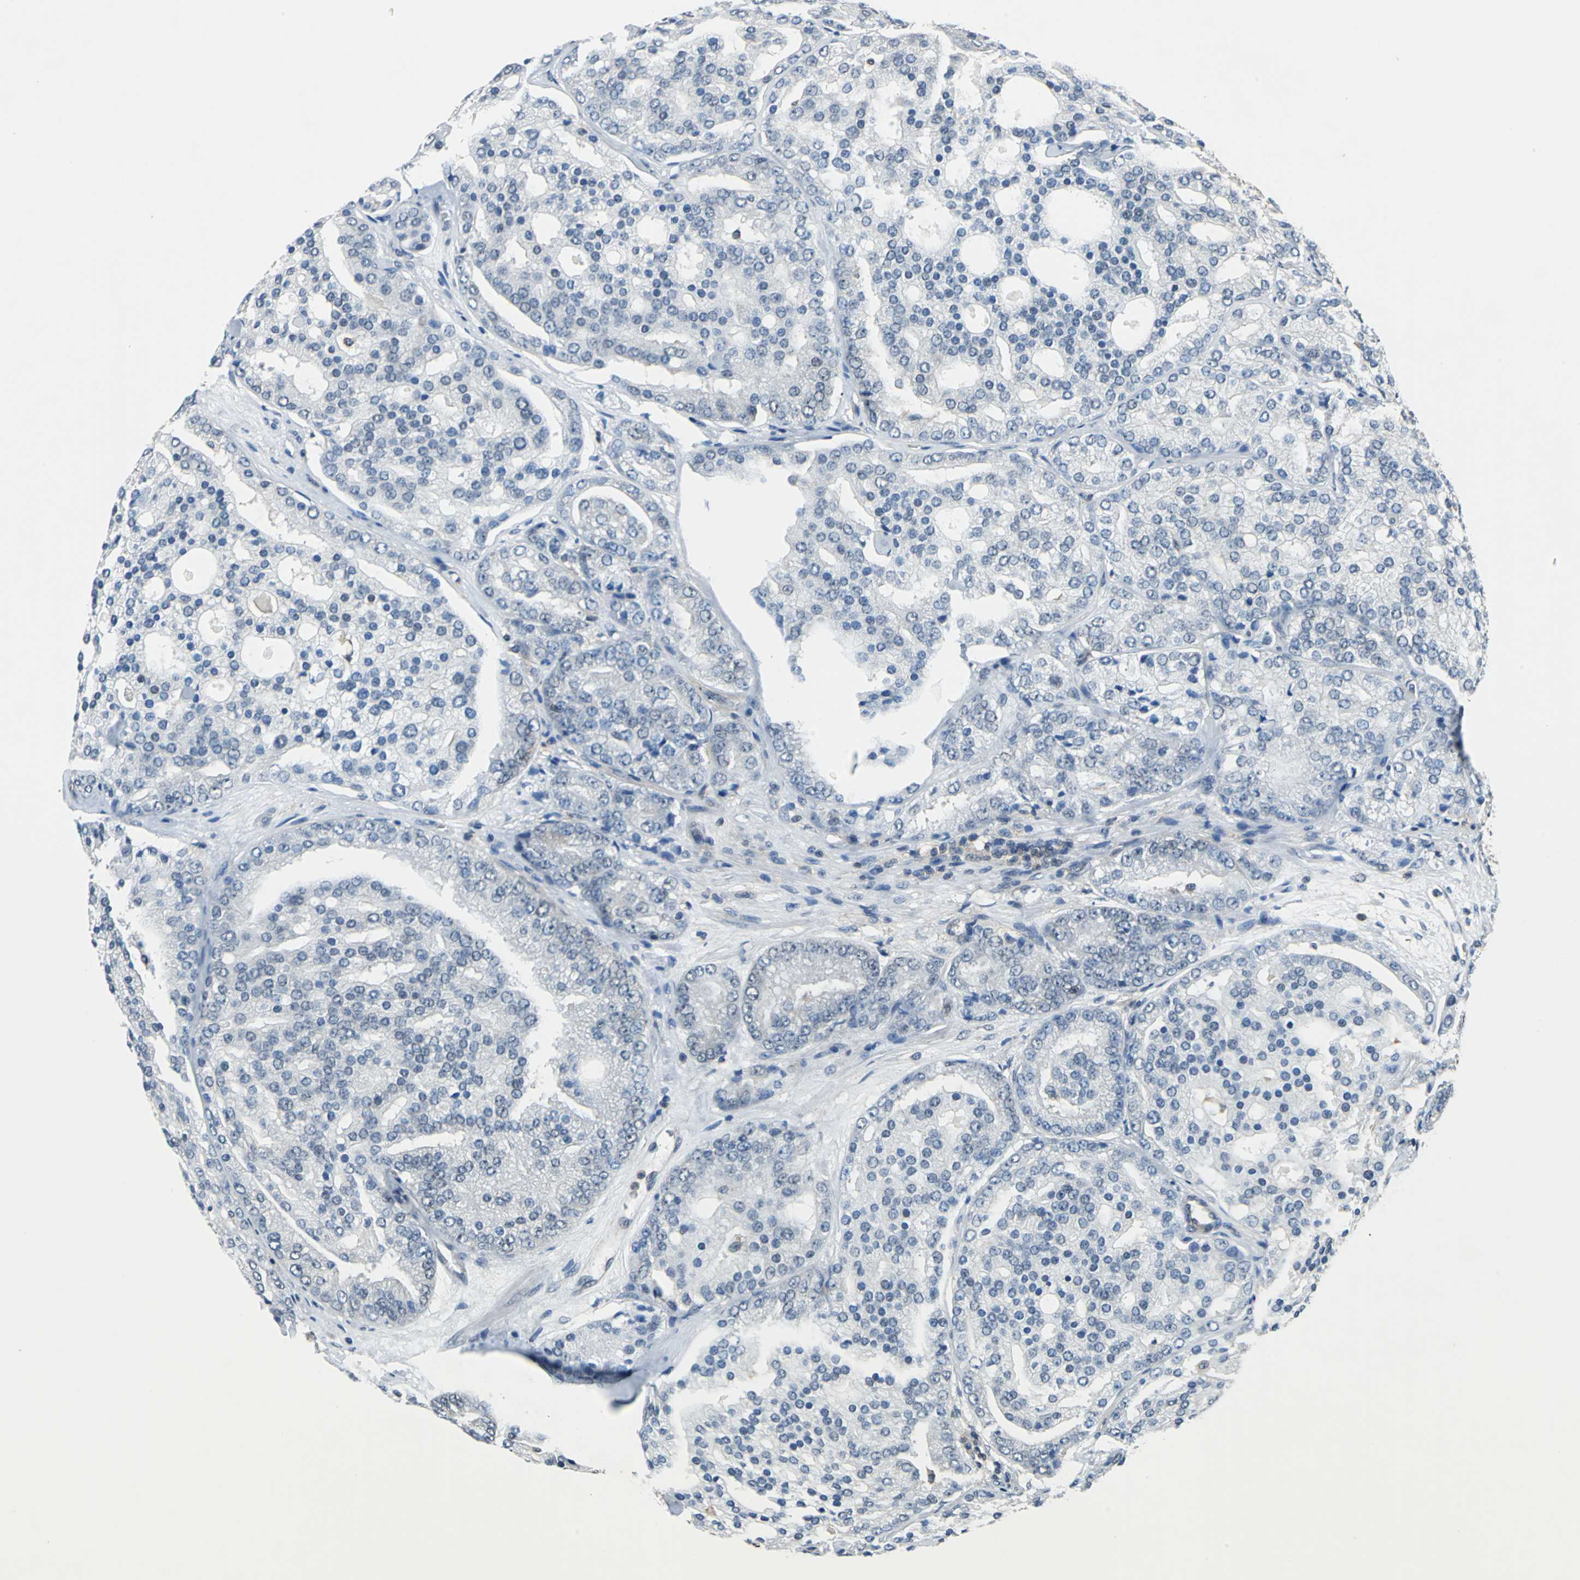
{"staining": {"intensity": "negative", "quantity": "none", "location": "none"}, "tissue": "prostate cancer", "cell_type": "Tumor cells", "image_type": "cancer", "snomed": [{"axis": "morphology", "description": "Adenocarcinoma, High grade"}, {"axis": "topography", "description": "Prostate"}], "caption": "Immunohistochemical staining of prostate cancer demonstrates no significant staining in tumor cells.", "gene": "ARPC3", "patient": {"sex": "male", "age": 64}}